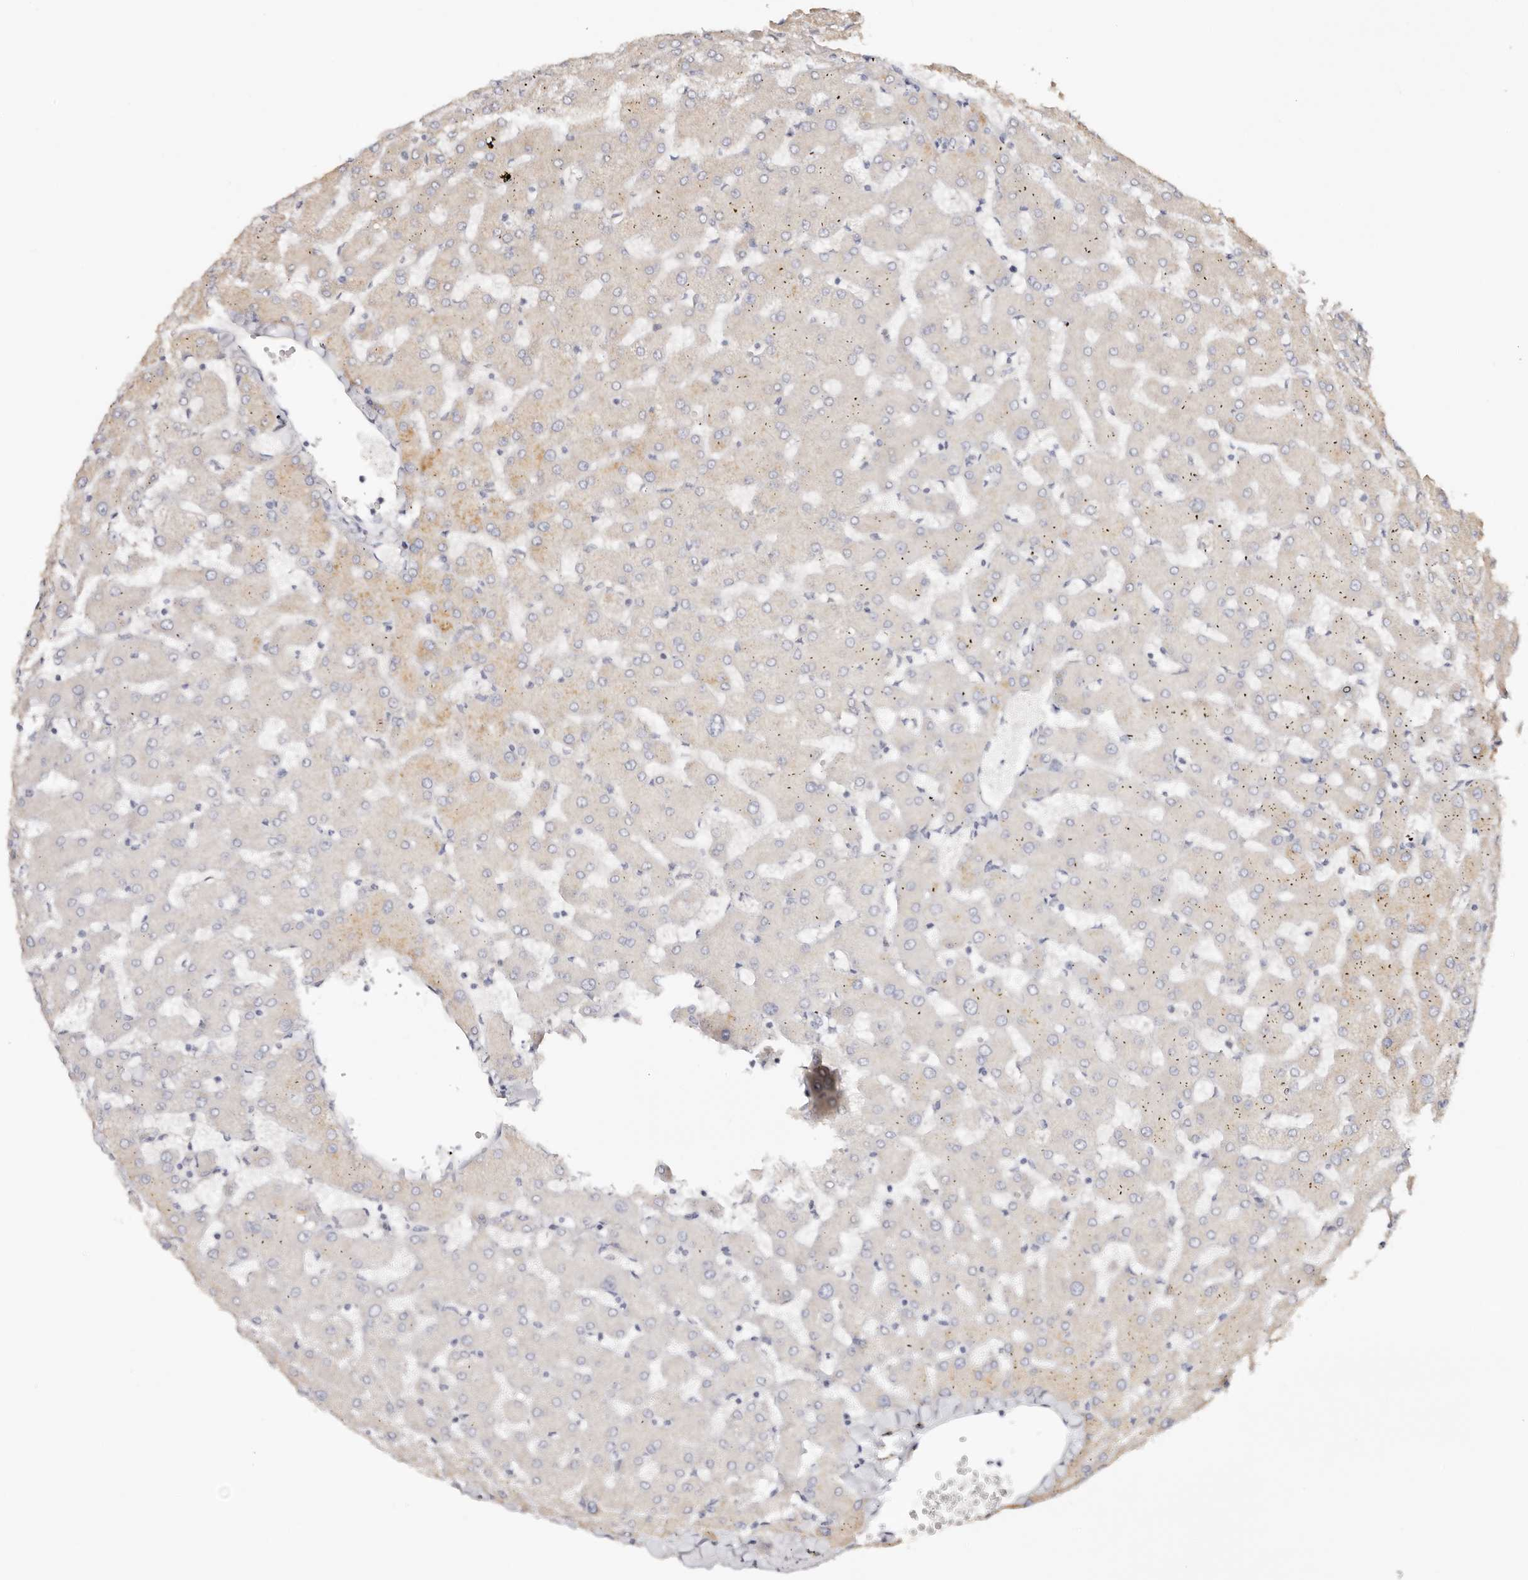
{"staining": {"intensity": "negative", "quantity": "none", "location": "none"}, "tissue": "liver", "cell_type": "Cholangiocytes", "image_type": "normal", "snomed": [{"axis": "morphology", "description": "Normal tissue, NOS"}, {"axis": "topography", "description": "Liver"}], "caption": "DAB (3,3'-diaminobenzidine) immunohistochemical staining of benign liver demonstrates no significant staining in cholangiocytes.", "gene": "DNASE1", "patient": {"sex": "female", "age": 63}}